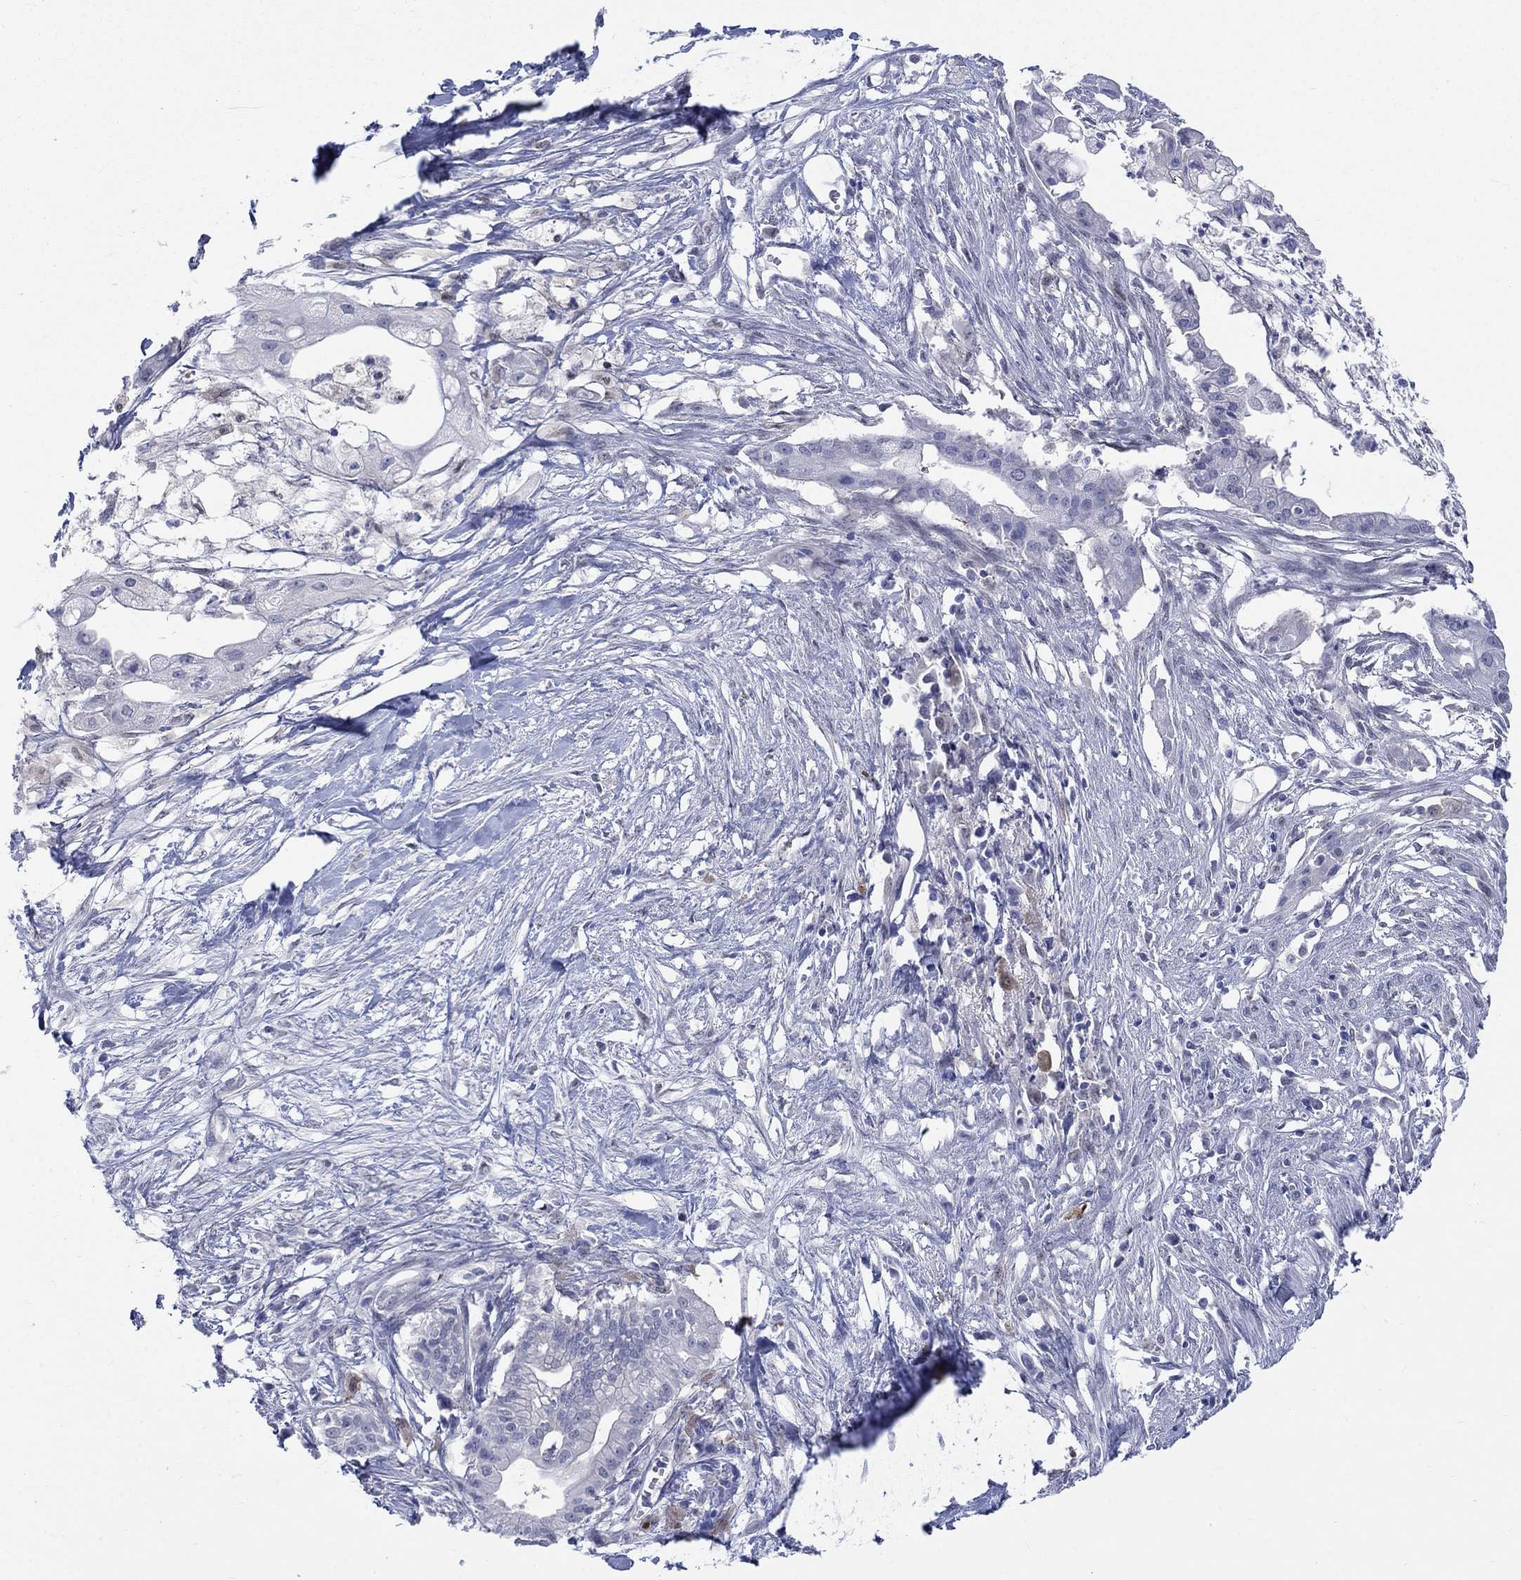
{"staining": {"intensity": "negative", "quantity": "none", "location": "none"}, "tissue": "pancreatic cancer", "cell_type": "Tumor cells", "image_type": "cancer", "snomed": [{"axis": "morphology", "description": "Normal tissue, NOS"}, {"axis": "morphology", "description": "Adenocarcinoma, NOS"}, {"axis": "topography", "description": "Pancreas"}], "caption": "DAB immunohistochemical staining of human pancreatic cancer exhibits no significant positivity in tumor cells. Brightfield microscopy of immunohistochemistry (IHC) stained with DAB (3,3'-diaminobenzidine) (brown) and hematoxylin (blue), captured at high magnification.", "gene": "EGFLAM", "patient": {"sex": "female", "age": 58}}